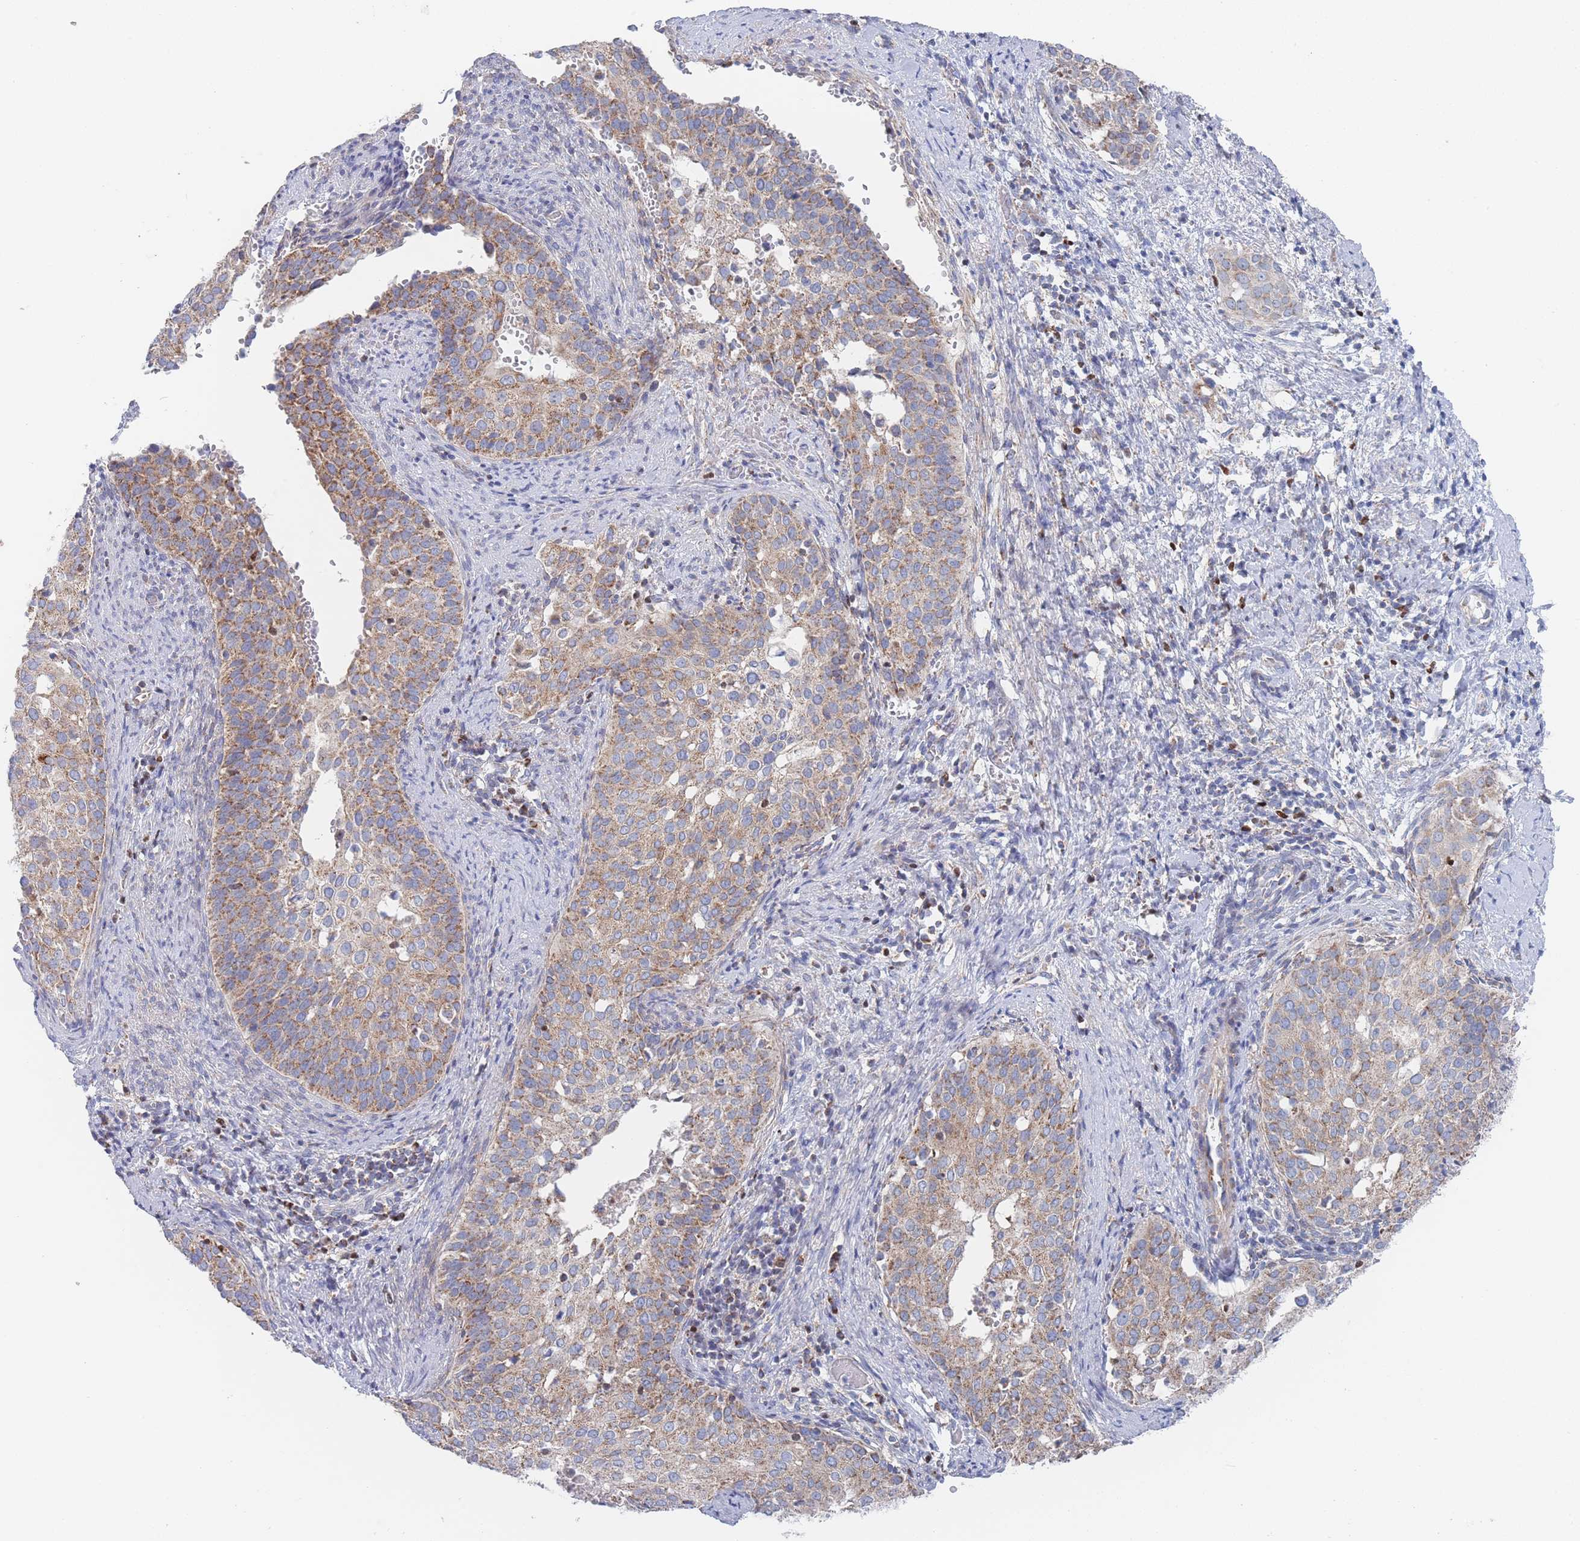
{"staining": {"intensity": "moderate", "quantity": "25%-75%", "location": "cytoplasmic/membranous"}, "tissue": "cervical cancer", "cell_type": "Tumor cells", "image_type": "cancer", "snomed": [{"axis": "morphology", "description": "Squamous cell carcinoma, NOS"}, {"axis": "topography", "description": "Cervix"}], "caption": "Moderate cytoplasmic/membranous protein positivity is seen in about 25%-75% of tumor cells in cervical squamous cell carcinoma.", "gene": "IKZF4", "patient": {"sex": "female", "age": 44}}